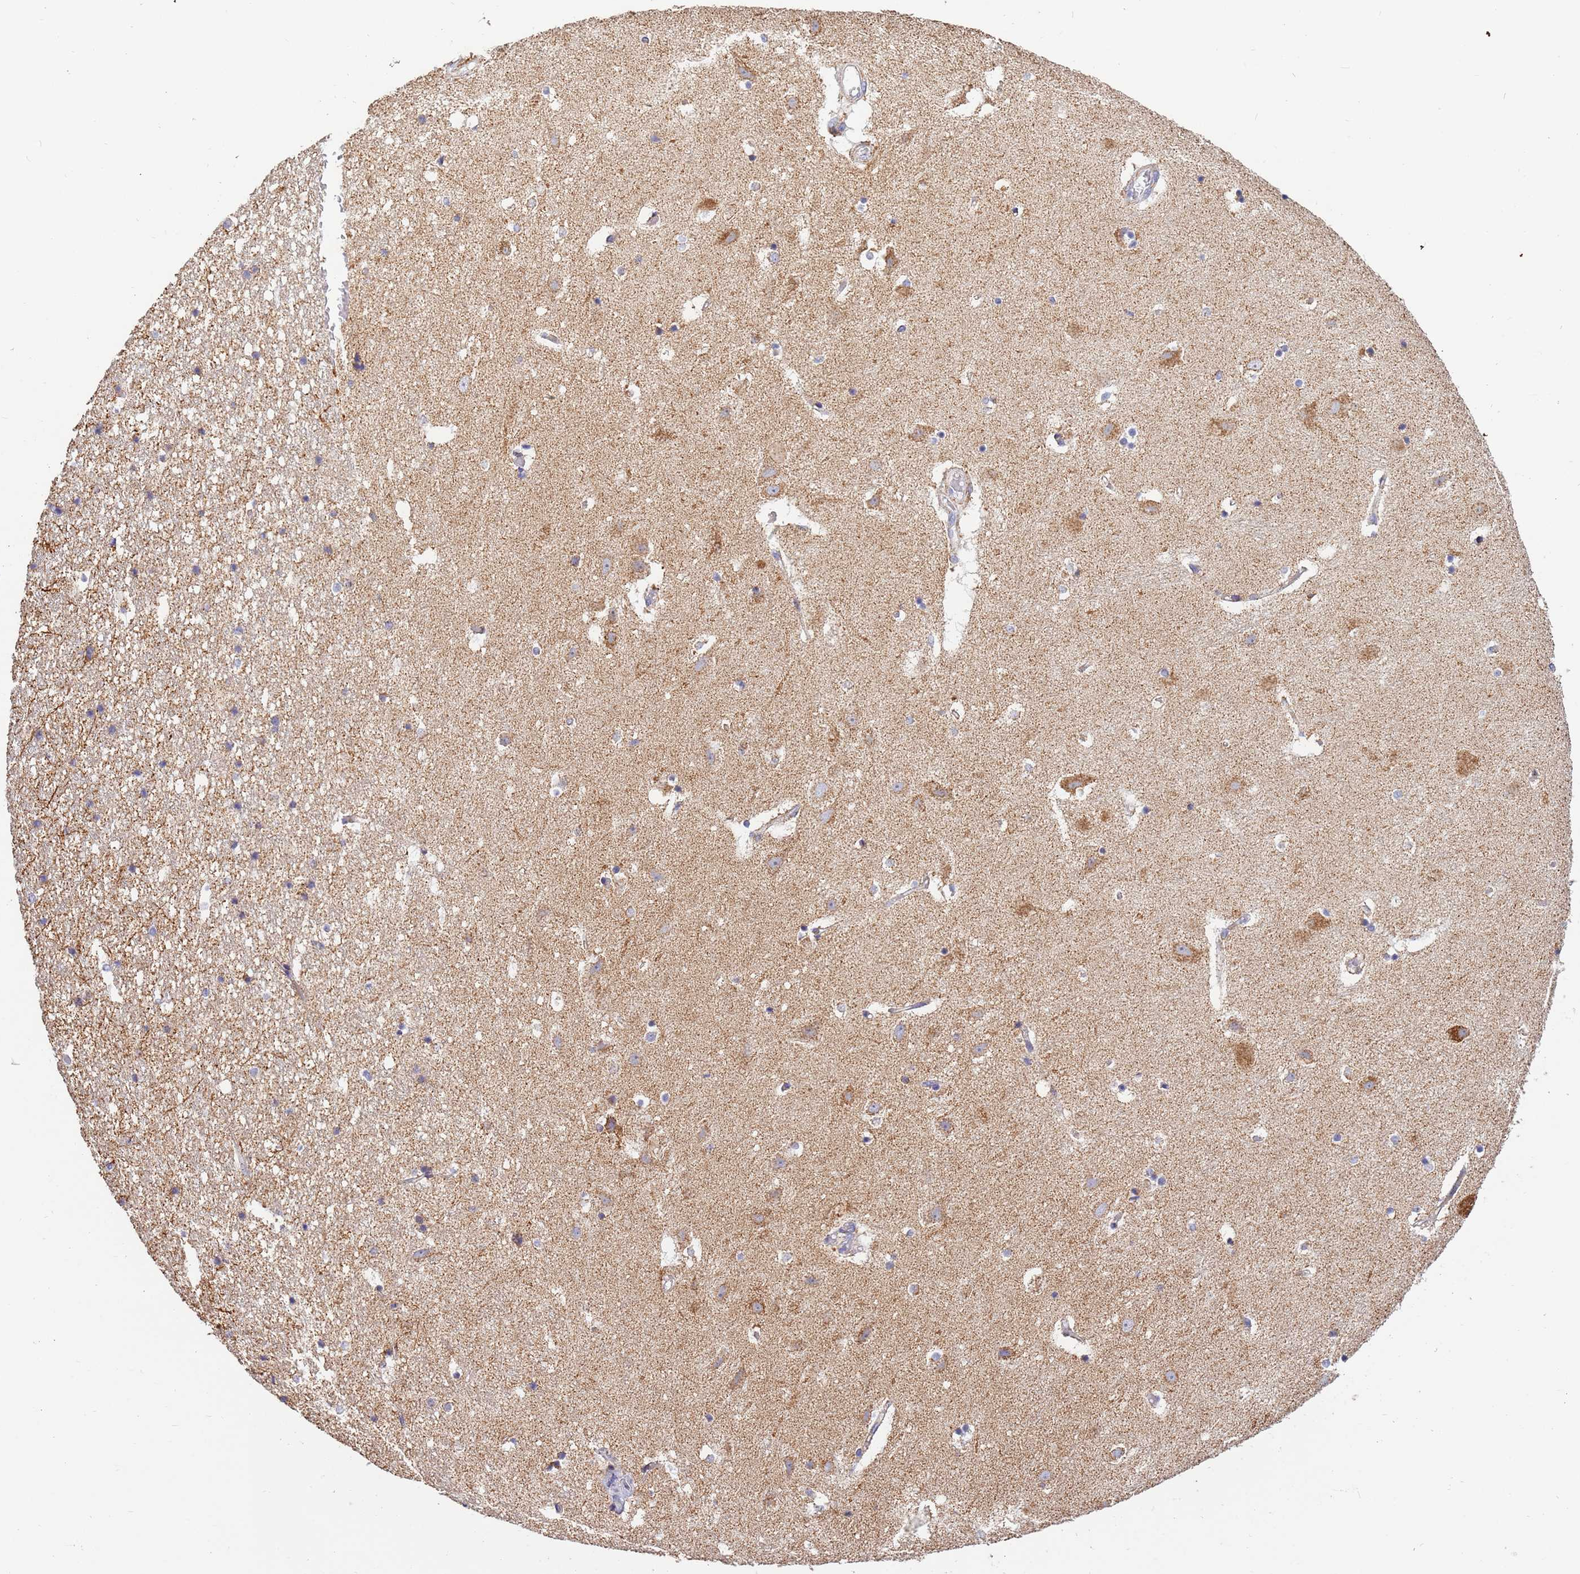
{"staining": {"intensity": "negative", "quantity": "none", "location": "none"}, "tissue": "hippocampus", "cell_type": "Glial cells", "image_type": "normal", "snomed": [{"axis": "morphology", "description": "Normal tissue, NOS"}, {"axis": "topography", "description": "Hippocampus"}], "caption": "Human hippocampus stained for a protein using immunohistochemistry displays no expression in glial cells.", "gene": "UQCRHL", "patient": {"sex": "female", "age": 52}}